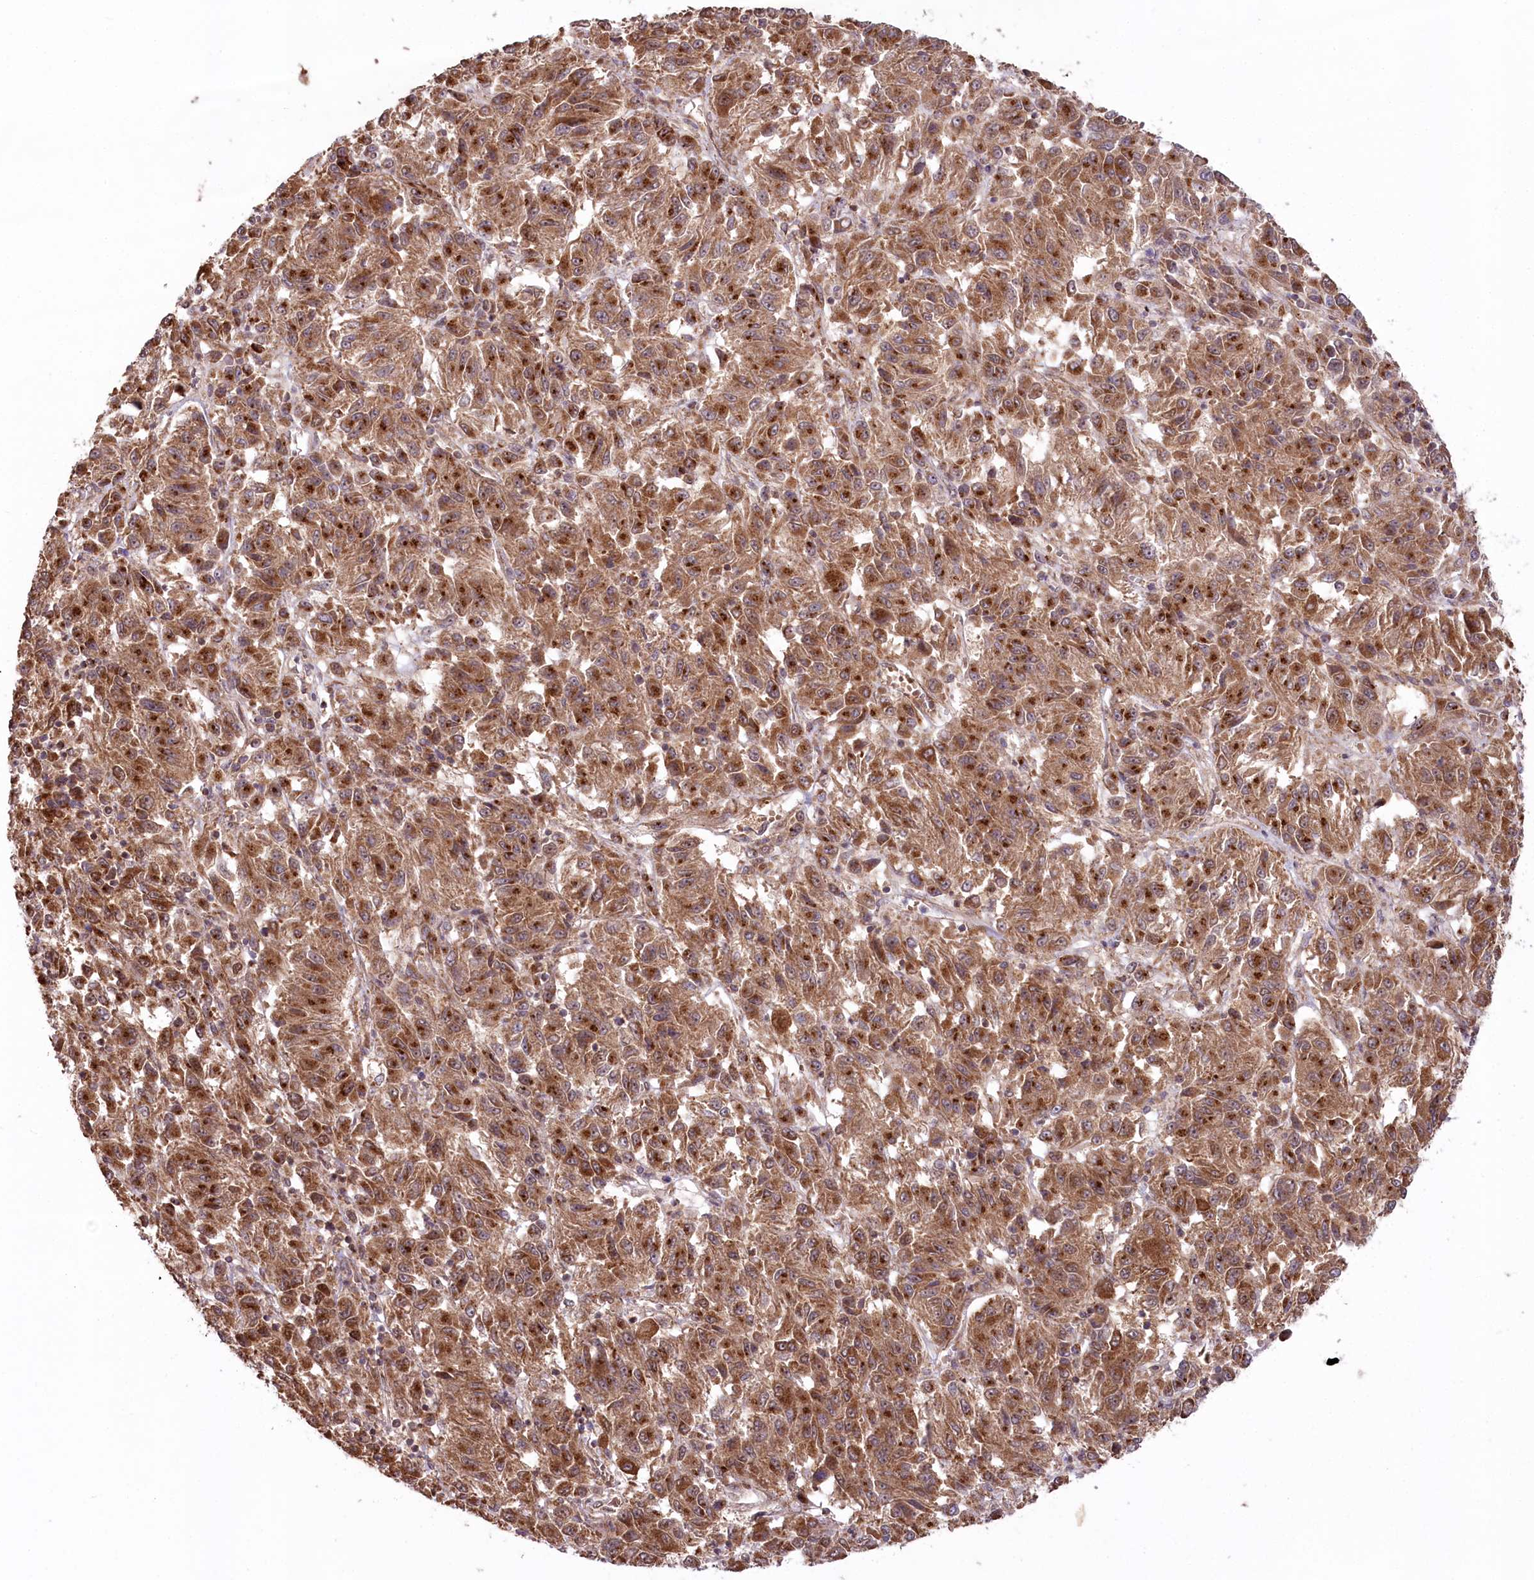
{"staining": {"intensity": "strong", "quantity": ">75%", "location": "cytoplasmic/membranous"}, "tissue": "melanoma", "cell_type": "Tumor cells", "image_type": "cancer", "snomed": [{"axis": "morphology", "description": "Malignant melanoma, Metastatic site"}, {"axis": "topography", "description": "Lung"}], "caption": "Immunohistochemical staining of human melanoma shows high levels of strong cytoplasmic/membranous expression in approximately >75% of tumor cells.", "gene": "CCDC91", "patient": {"sex": "male", "age": 64}}